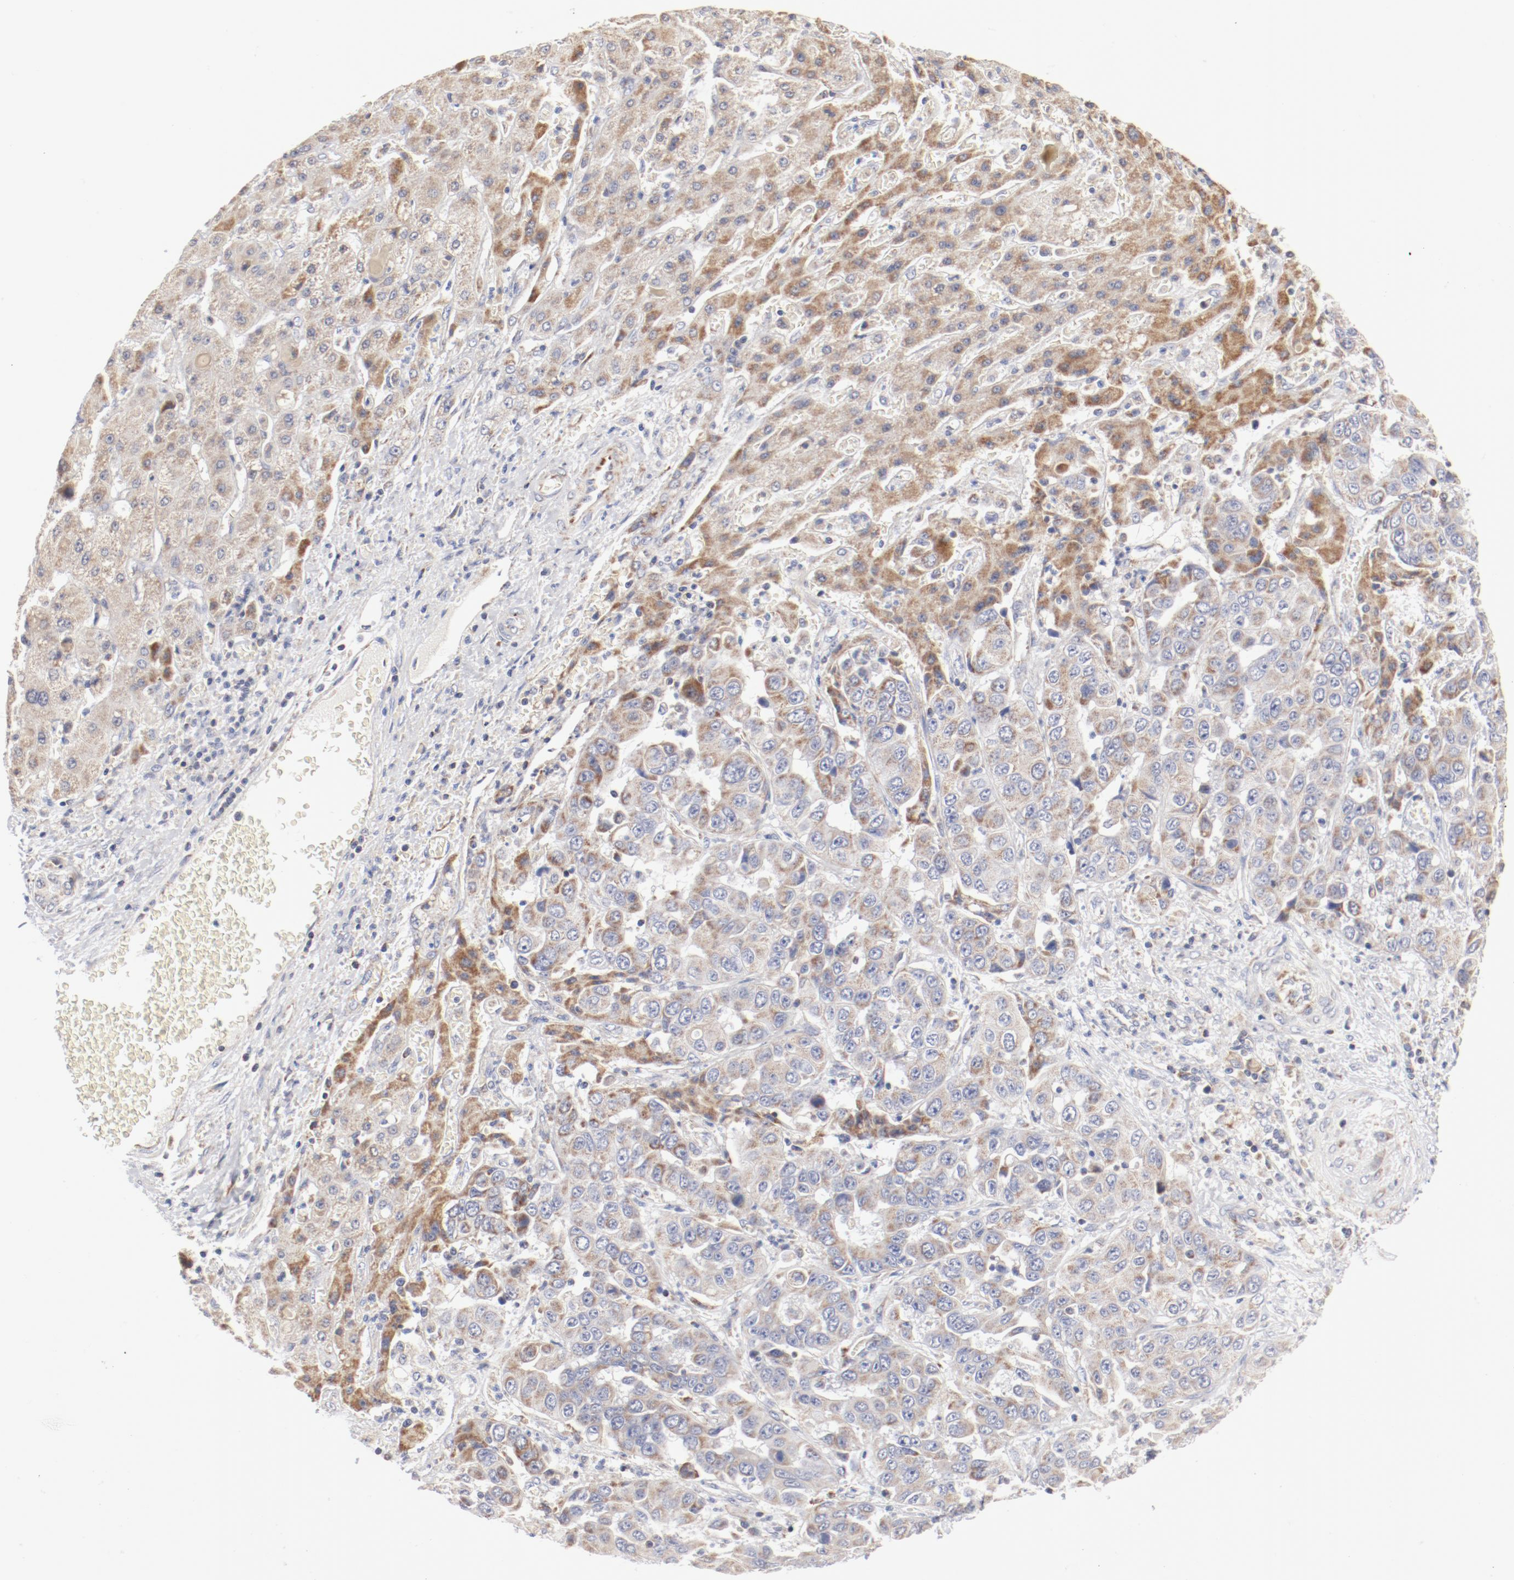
{"staining": {"intensity": "moderate", "quantity": ">75%", "location": "cytoplasmic/membranous"}, "tissue": "liver cancer", "cell_type": "Tumor cells", "image_type": "cancer", "snomed": [{"axis": "morphology", "description": "Cholangiocarcinoma"}, {"axis": "topography", "description": "Liver"}], "caption": "Cholangiocarcinoma (liver) stained for a protein displays moderate cytoplasmic/membranous positivity in tumor cells.", "gene": "MRPL58", "patient": {"sex": "female", "age": 52}}